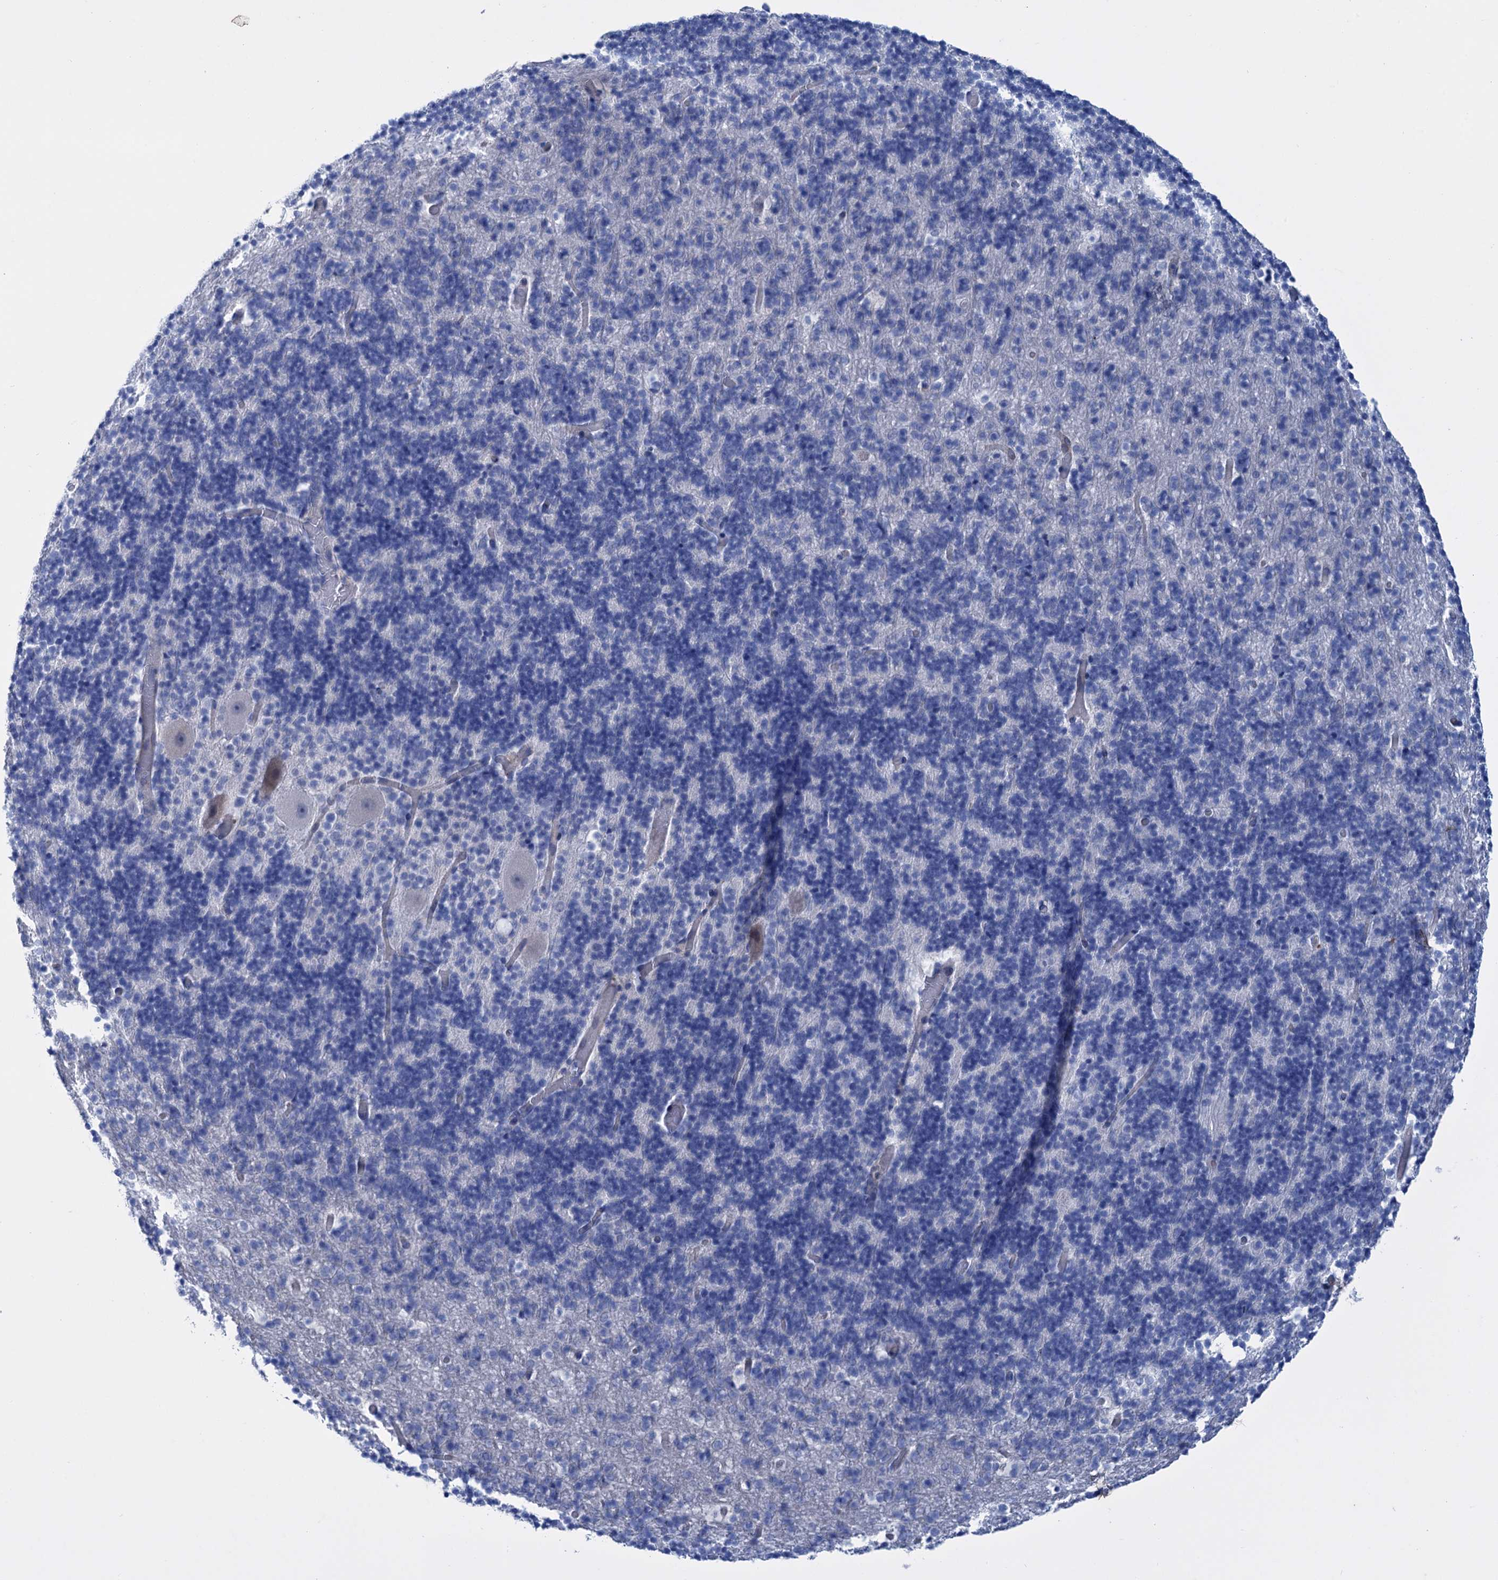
{"staining": {"intensity": "negative", "quantity": "none", "location": "none"}, "tissue": "cerebellum", "cell_type": "Cells in granular layer", "image_type": "normal", "snomed": [{"axis": "morphology", "description": "Normal tissue, NOS"}, {"axis": "topography", "description": "Cerebellum"}], "caption": "The image reveals no significant staining in cells in granular layer of cerebellum. (DAB (3,3'-diaminobenzidine) immunohistochemistry visualized using brightfield microscopy, high magnification).", "gene": "FAAP20", "patient": {"sex": "male", "age": 57}}